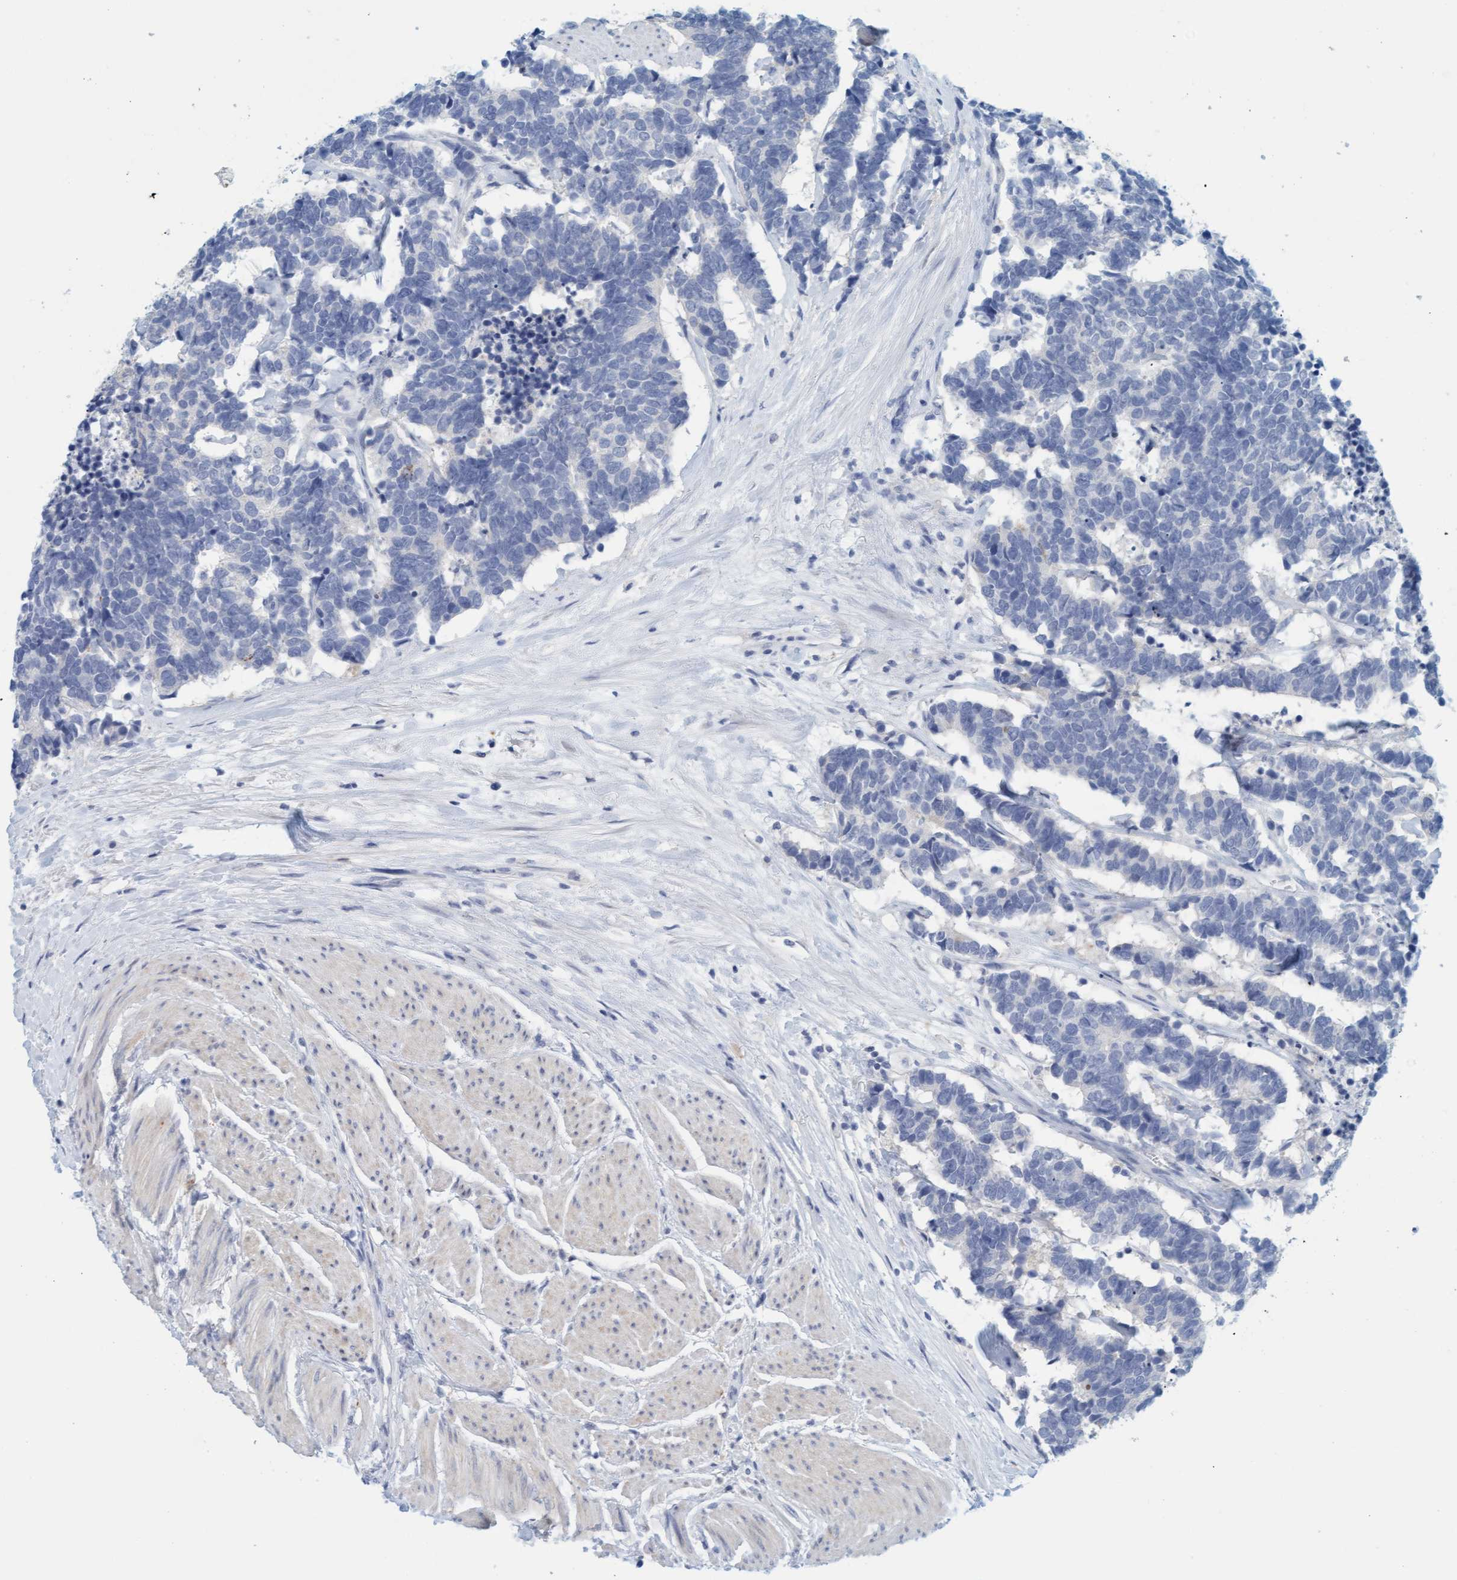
{"staining": {"intensity": "negative", "quantity": "none", "location": "none"}, "tissue": "carcinoid", "cell_type": "Tumor cells", "image_type": "cancer", "snomed": [{"axis": "morphology", "description": "Carcinoma, NOS"}, {"axis": "morphology", "description": "Carcinoid, malignant, NOS"}, {"axis": "topography", "description": "Urinary bladder"}], "caption": "Tumor cells show no significant positivity in carcinoid.", "gene": "KLHL11", "patient": {"sex": "male", "age": 57}}